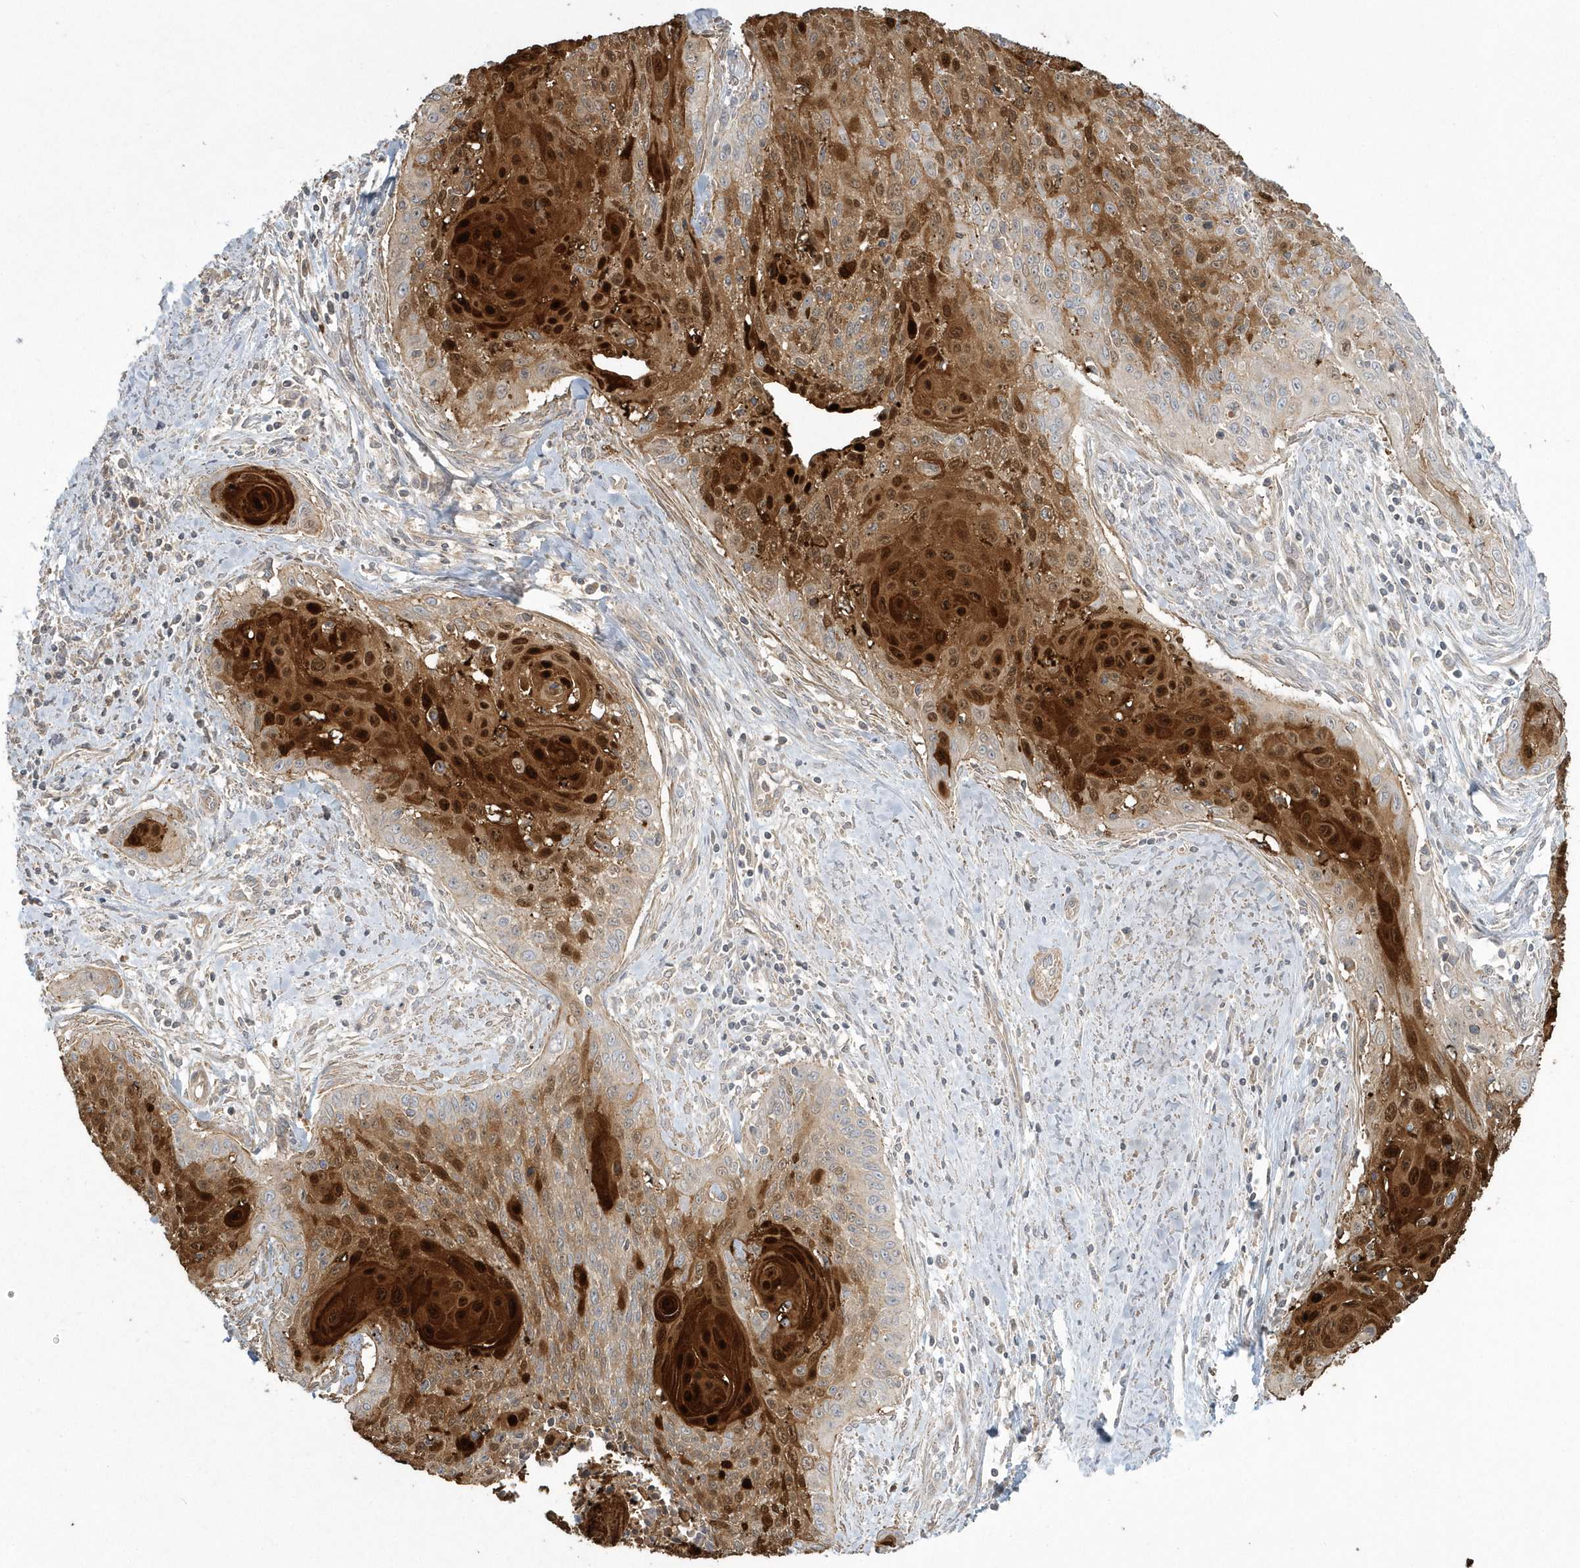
{"staining": {"intensity": "strong", "quantity": "25%-75%", "location": "cytoplasmic/membranous,nuclear"}, "tissue": "cervical cancer", "cell_type": "Tumor cells", "image_type": "cancer", "snomed": [{"axis": "morphology", "description": "Squamous cell carcinoma, NOS"}, {"axis": "topography", "description": "Cervix"}], "caption": "Immunohistochemistry micrograph of neoplastic tissue: squamous cell carcinoma (cervical) stained using immunohistochemistry (IHC) shows high levels of strong protein expression localized specifically in the cytoplasmic/membranous and nuclear of tumor cells, appearing as a cytoplasmic/membranous and nuclear brown color.", "gene": "ARMC8", "patient": {"sex": "female", "age": 55}}